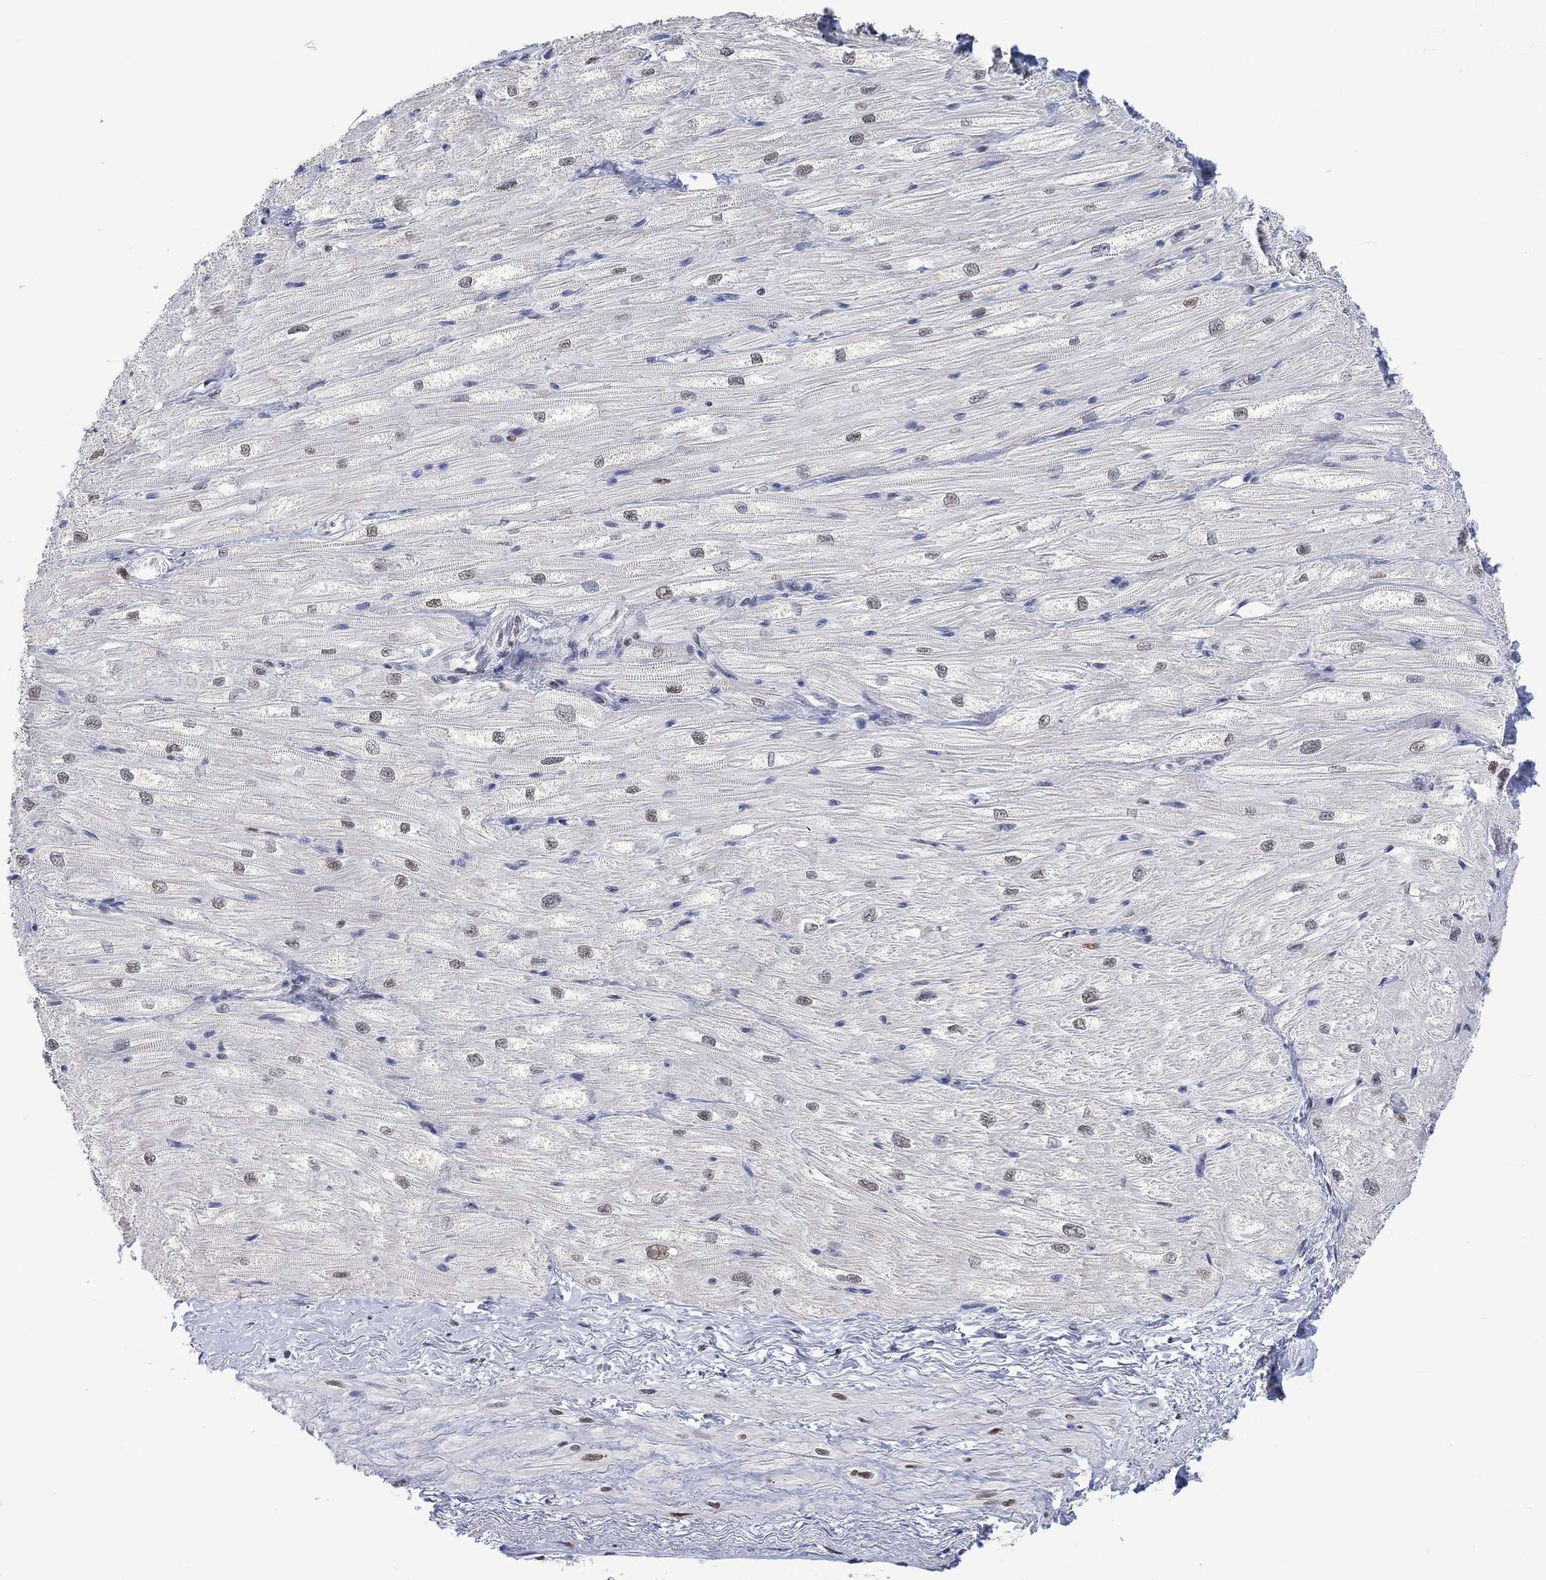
{"staining": {"intensity": "weak", "quantity": "<25%", "location": "nuclear"}, "tissue": "heart muscle", "cell_type": "Cardiomyocytes", "image_type": "normal", "snomed": [{"axis": "morphology", "description": "Normal tissue, NOS"}, {"axis": "topography", "description": "Heart"}], "caption": "IHC of normal heart muscle displays no staining in cardiomyocytes. The staining was performed using DAB to visualize the protein expression in brown, while the nuclei were stained in blue with hematoxylin (Magnification: 20x).", "gene": "RAD54L2", "patient": {"sex": "male", "age": 57}}